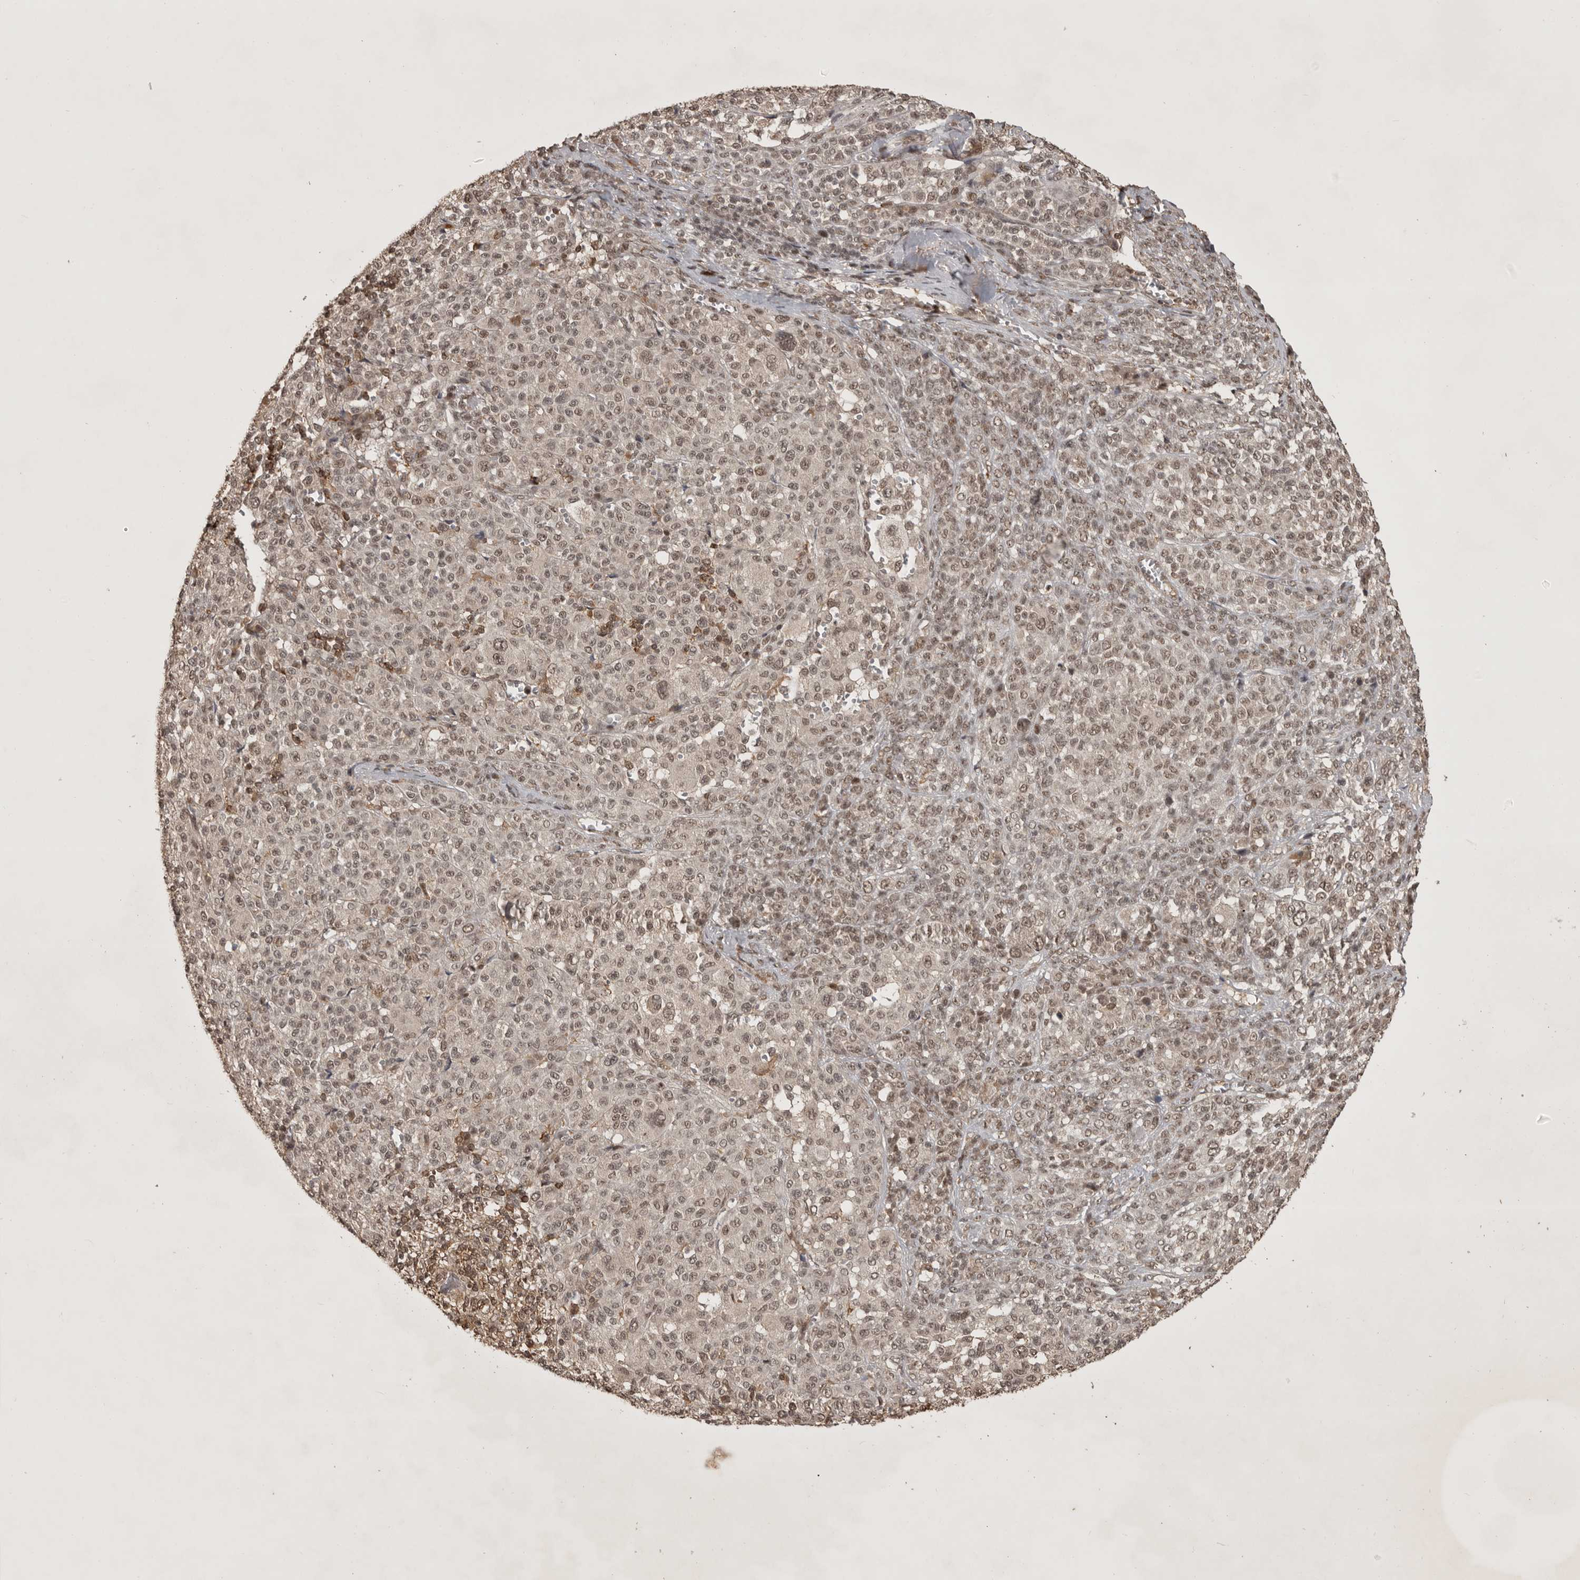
{"staining": {"intensity": "weak", "quantity": ">75%", "location": "nuclear"}, "tissue": "melanoma", "cell_type": "Tumor cells", "image_type": "cancer", "snomed": [{"axis": "morphology", "description": "Malignant melanoma, Metastatic site"}, {"axis": "topography", "description": "Skin"}], "caption": "Tumor cells demonstrate low levels of weak nuclear staining in about >75% of cells in melanoma. (Brightfield microscopy of DAB IHC at high magnification).", "gene": "CBLL1", "patient": {"sex": "female", "age": 74}}